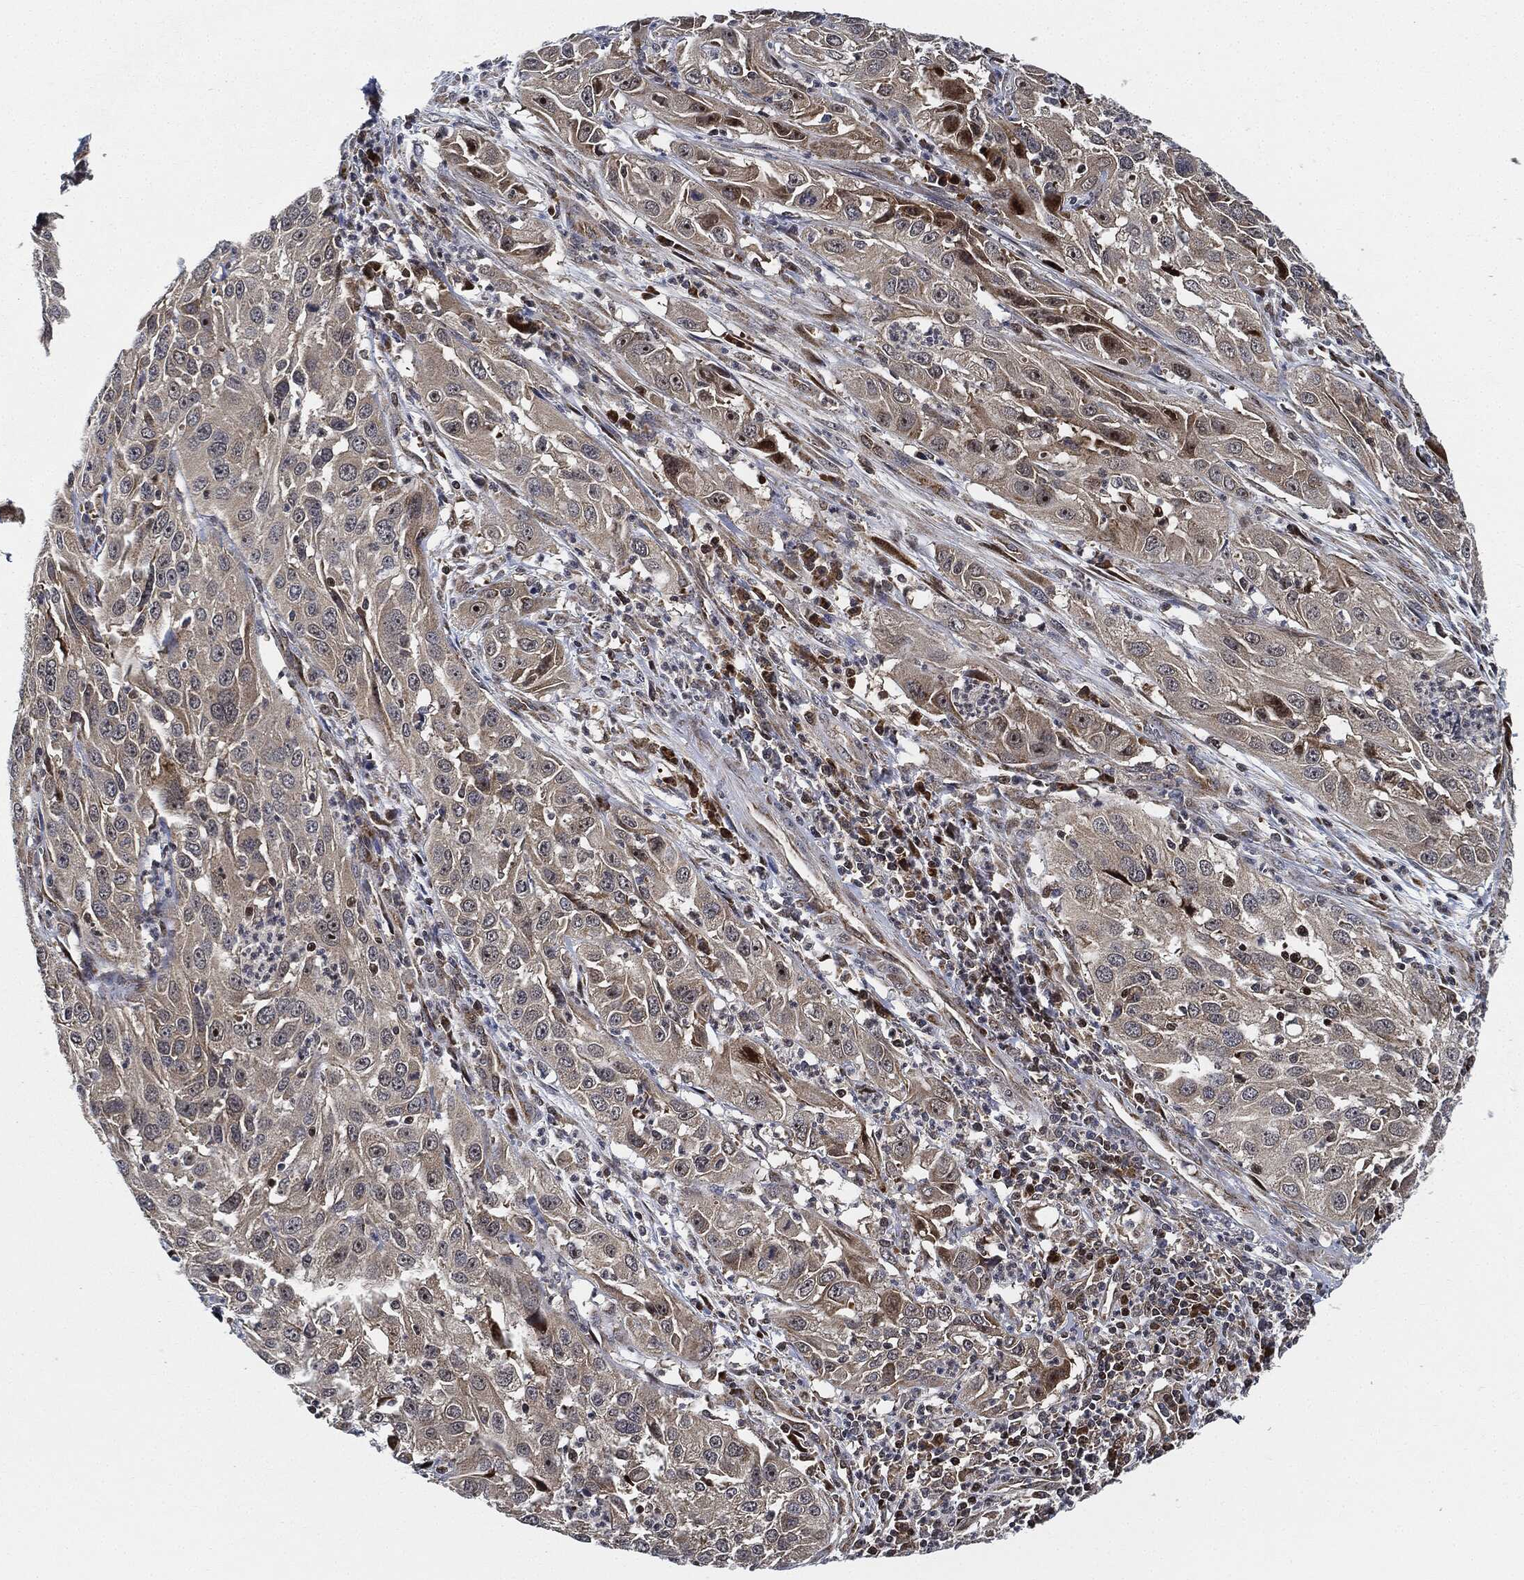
{"staining": {"intensity": "negative", "quantity": "none", "location": "none"}, "tissue": "cervical cancer", "cell_type": "Tumor cells", "image_type": "cancer", "snomed": [{"axis": "morphology", "description": "Squamous cell carcinoma, NOS"}, {"axis": "topography", "description": "Cervix"}], "caption": "Cervical cancer was stained to show a protein in brown. There is no significant expression in tumor cells.", "gene": "RNASEL", "patient": {"sex": "female", "age": 32}}